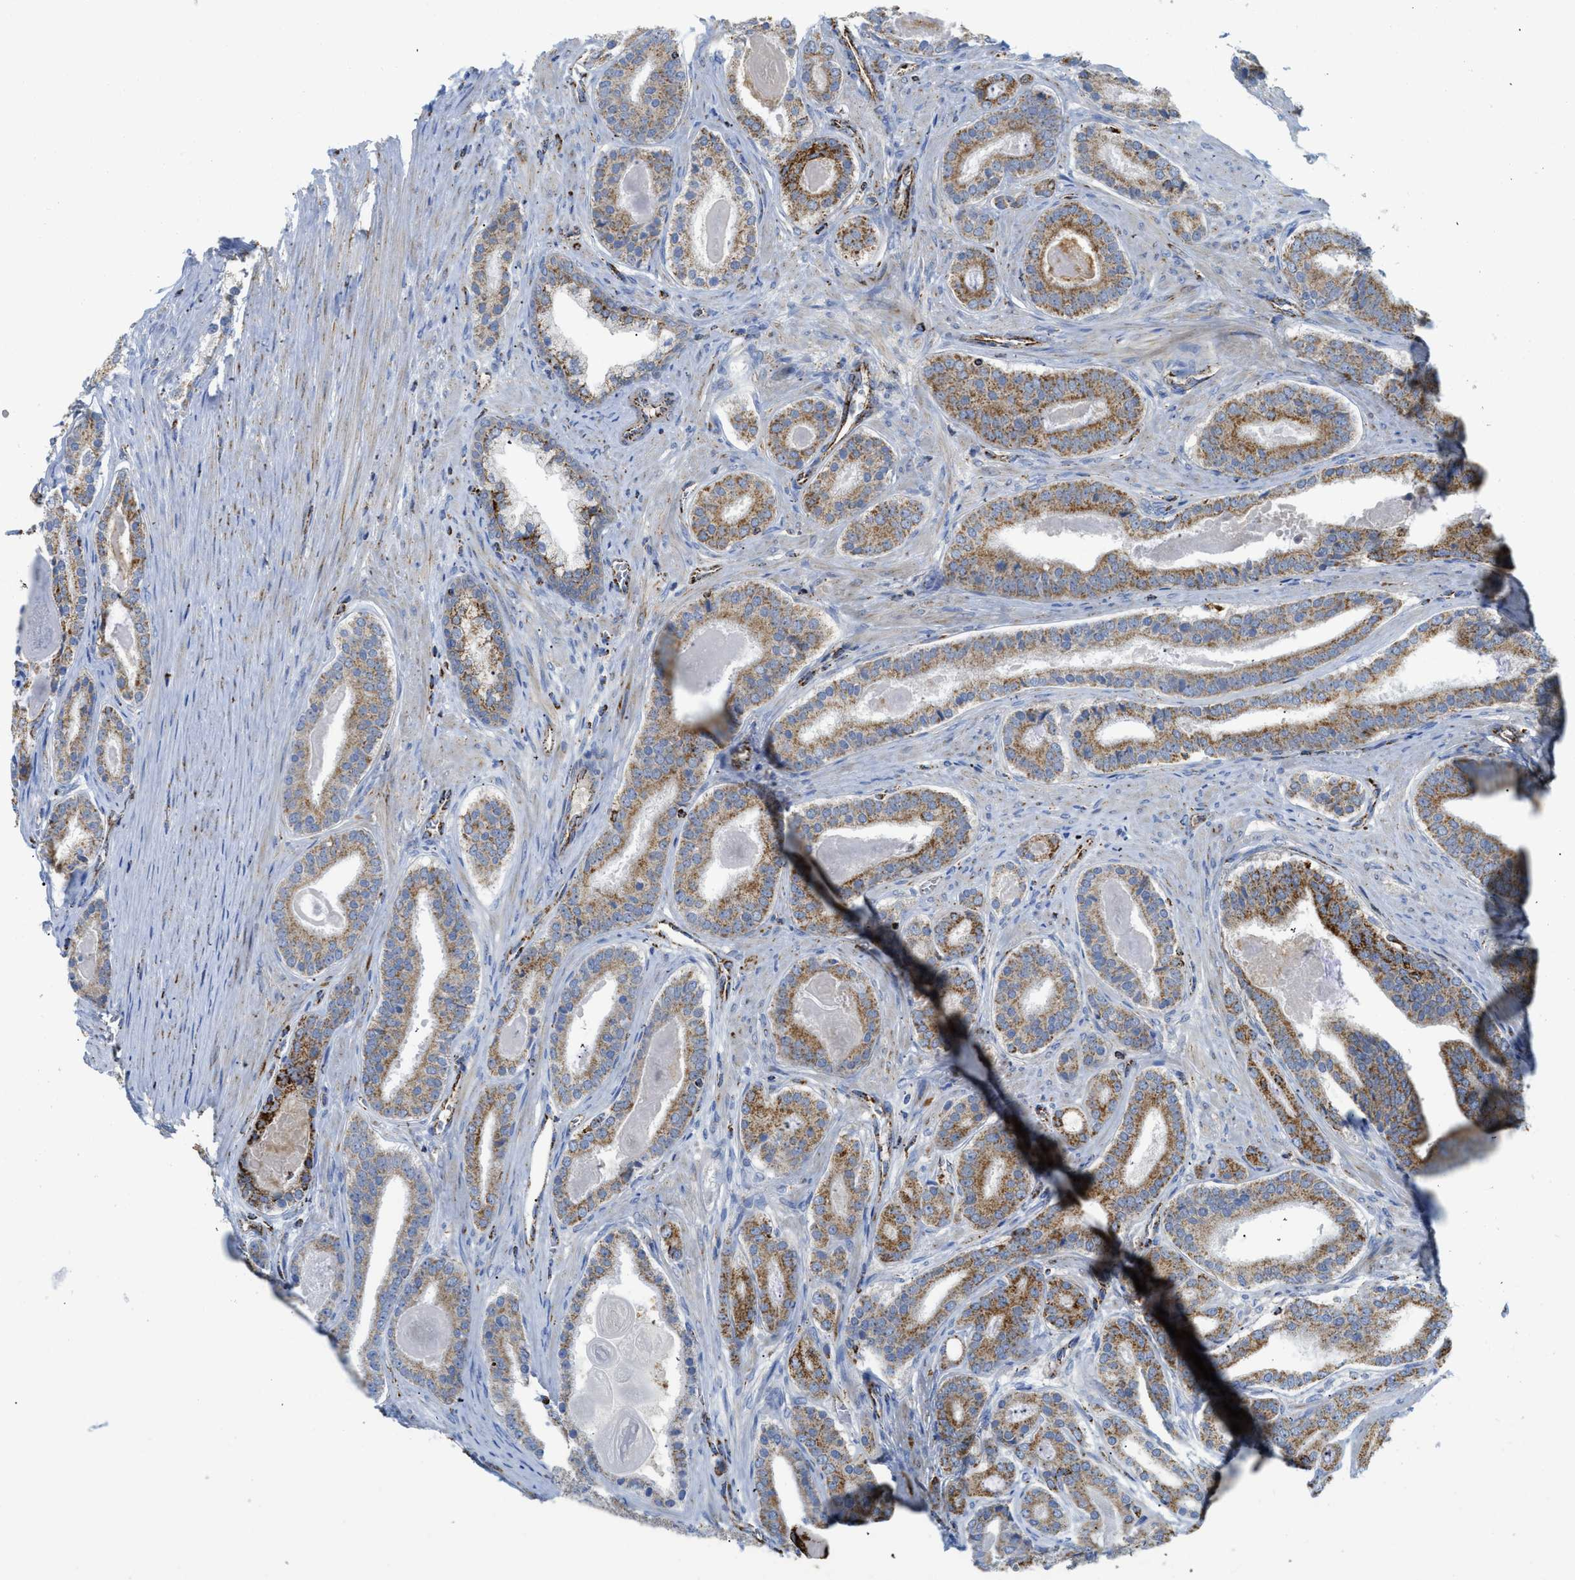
{"staining": {"intensity": "moderate", "quantity": ">75%", "location": "cytoplasmic/membranous"}, "tissue": "prostate cancer", "cell_type": "Tumor cells", "image_type": "cancer", "snomed": [{"axis": "morphology", "description": "Adenocarcinoma, High grade"}, {"axis": "topography", "description": "Prostate"}], "caption": "Protein staining exhibits moderate cytoplasmic/membranous staining in approximately >75% of tumor cells in adenocarcinoma (high-grade) (prostate).", "gene": "SQOR", "patient": {"sex": "male", "age": 60}}